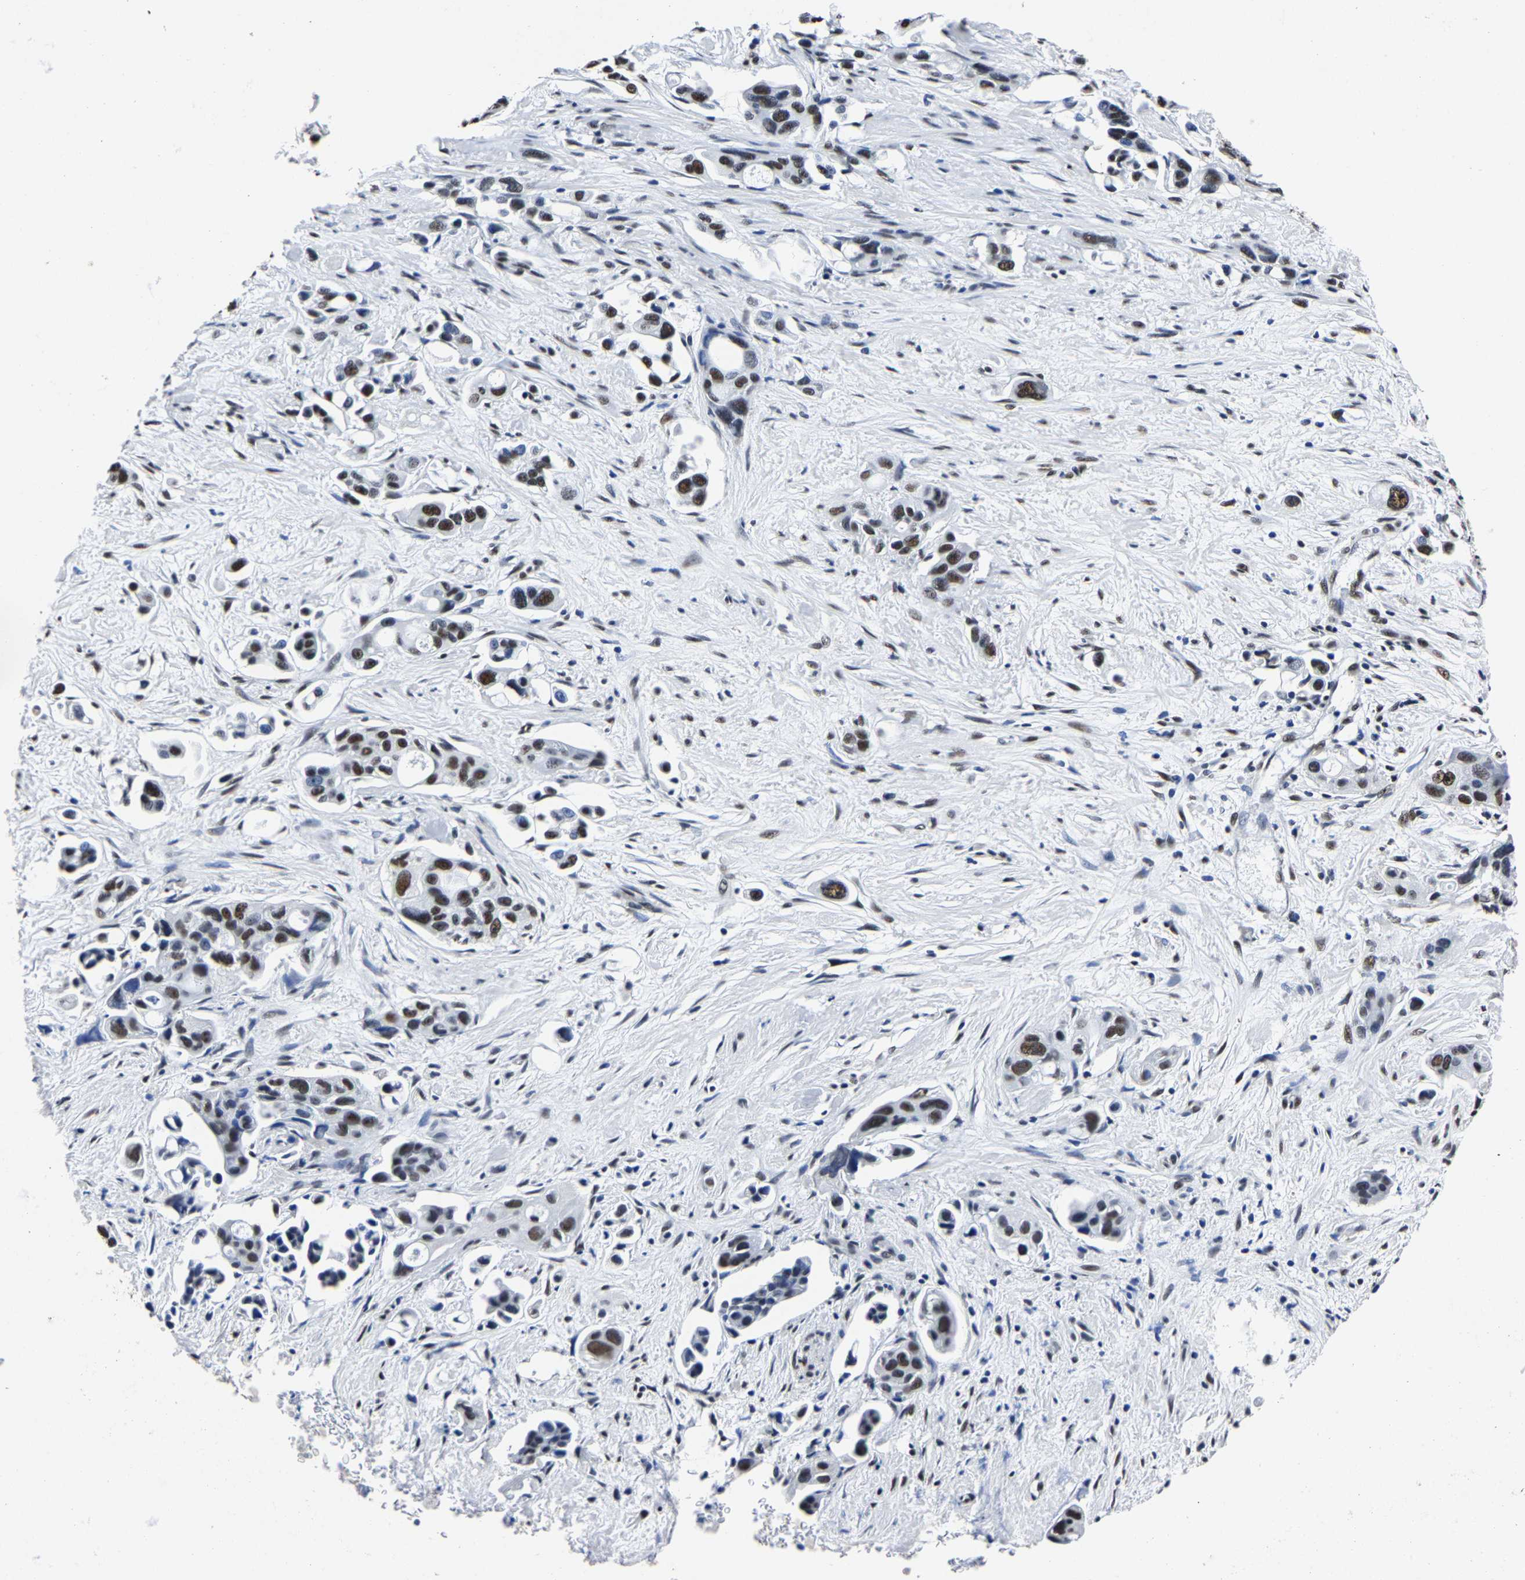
{"staining": {"intensity": "moderate", "quantity": ">75%", "location": "nuclear"}, "tissue": "pancreatic cancer", "cell_type": "Tumor cells", "image_type": "cancer", "snomed": [{"axis": "morphology", "description": "Adenocarcinoma, NOS"}, {"axis": "topography", "description": "Pancreas"}], "caption": "This histopathology image displays immunohistochemistry (IHC) staining of adenocarcinoma (pancreatic), with medium moderate nuclear staining in approximately >75% of tumor cells.", "gene": "RBM45", "patient": {"sex": "male", "age": 53}}